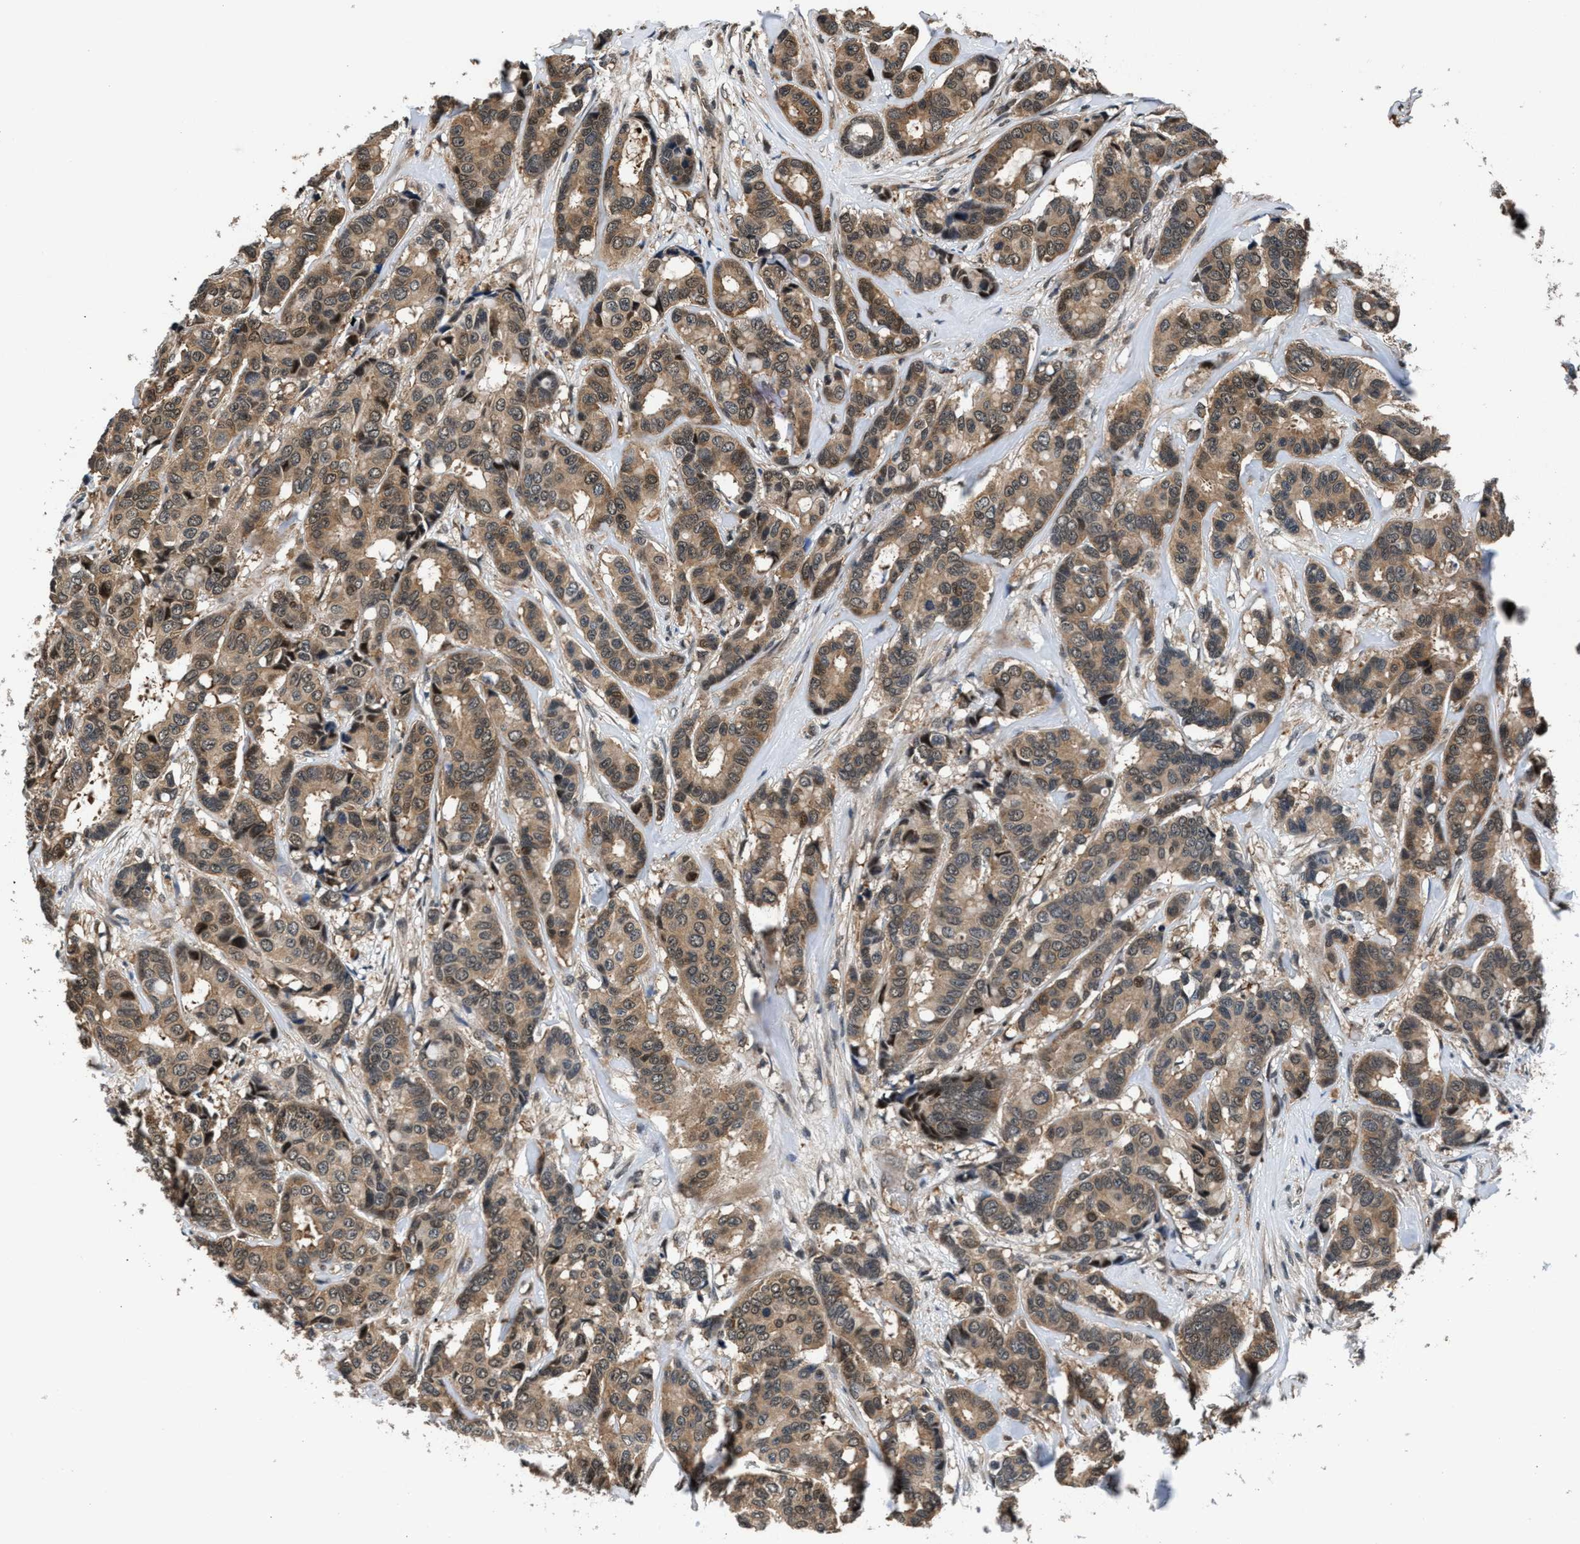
{"staining": {"intensity": "moderate", "quantity": ">75%", "location": "cytoplasmic/membranous"}, "tissue": "breast cancer", "cell_type": "Tumor cells", "image_type": "cancer", "snomed": [{"axis": "morphology", "description": "Duct carcinoma"}, {"axis": "topography", "description": "Breast"}], "caption": "Protein expression analysis of breast cancer demonstrates moderate cytoplasmic/membranous positivity in about >75% of tumor cells.", "gene": "RBM33", "patient": {"sex": "female", "age": 87}}